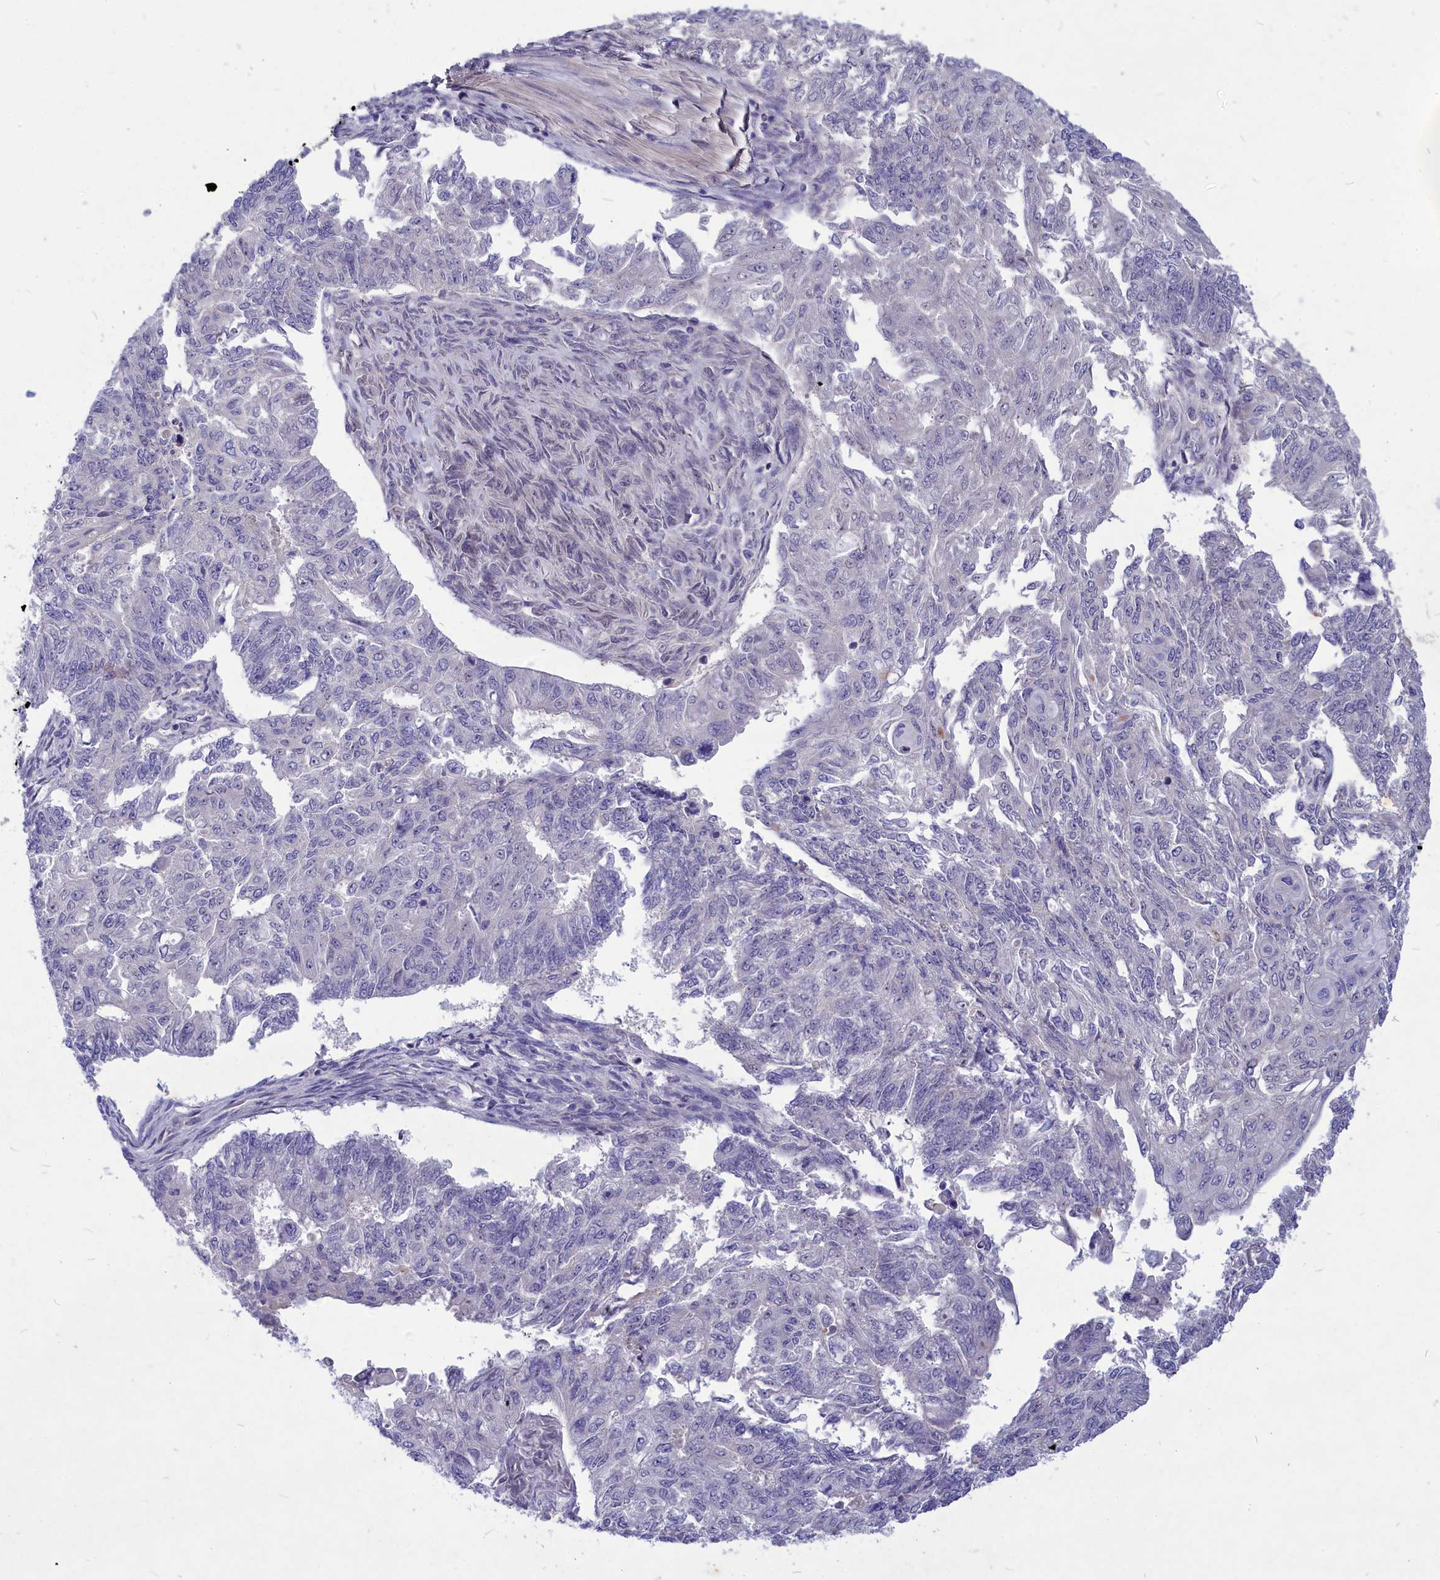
{"staining": {"intensity": "negative", "quantity": "none", "location": "none"}, "tissue": "endometrial cancer", "cell_type": "Tumor cells", "image_type": "cancer", "snomed": [{"axis": "morphology", "description": "Adenocarcinoma, NOS"}, {"axis": "topography", "description": "Endometrium"}], "caption": "IHC image of endometrial cancer (adenocarcinoma) stained for a protein (brown), which demonstrates no positivity in tumor cells.", "gene": "DEFB119", "patient": {"sex": "female", "age": 32}}